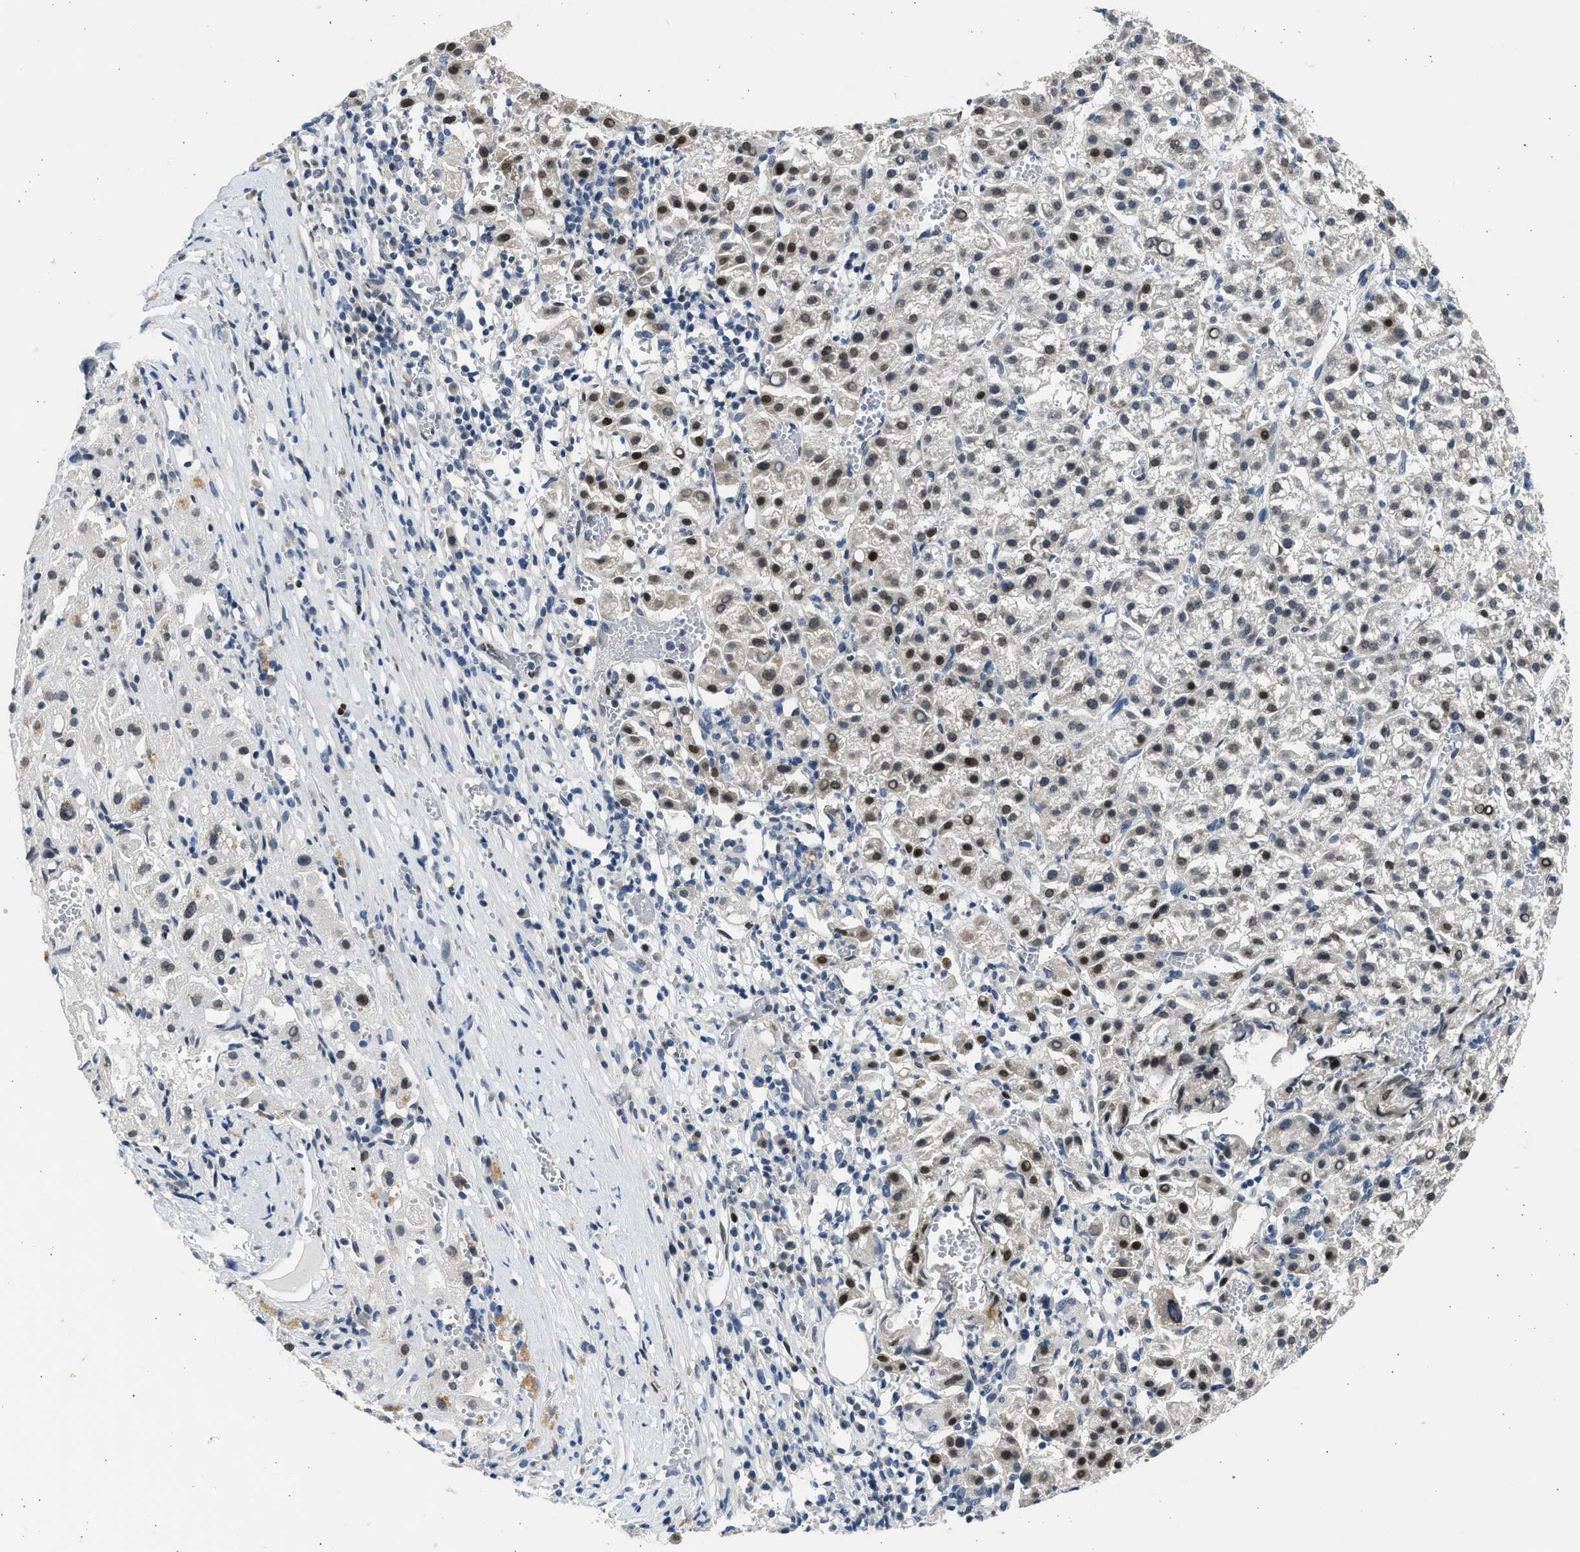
{"staining": {"intensity": "moderate", "quantity": ">75%", "location": "nuclear"}, "tissue": "liver cancer", "cell_type": "Tumor cells", "image_type": "cancer", "snomed": [{"axis": "morphology", "description": "Carcinoma, Hepatocellular, NOS"}, {"axis": "topography", "description": "Liver"}], "caption": "Liver cancer was stained to show a protein in brown. There is medium levels of moderate nuclear staining in approximately >75% of tumor cells.", "gene": "HMGN3", "patient": {"sex": "female", "age": 58}}